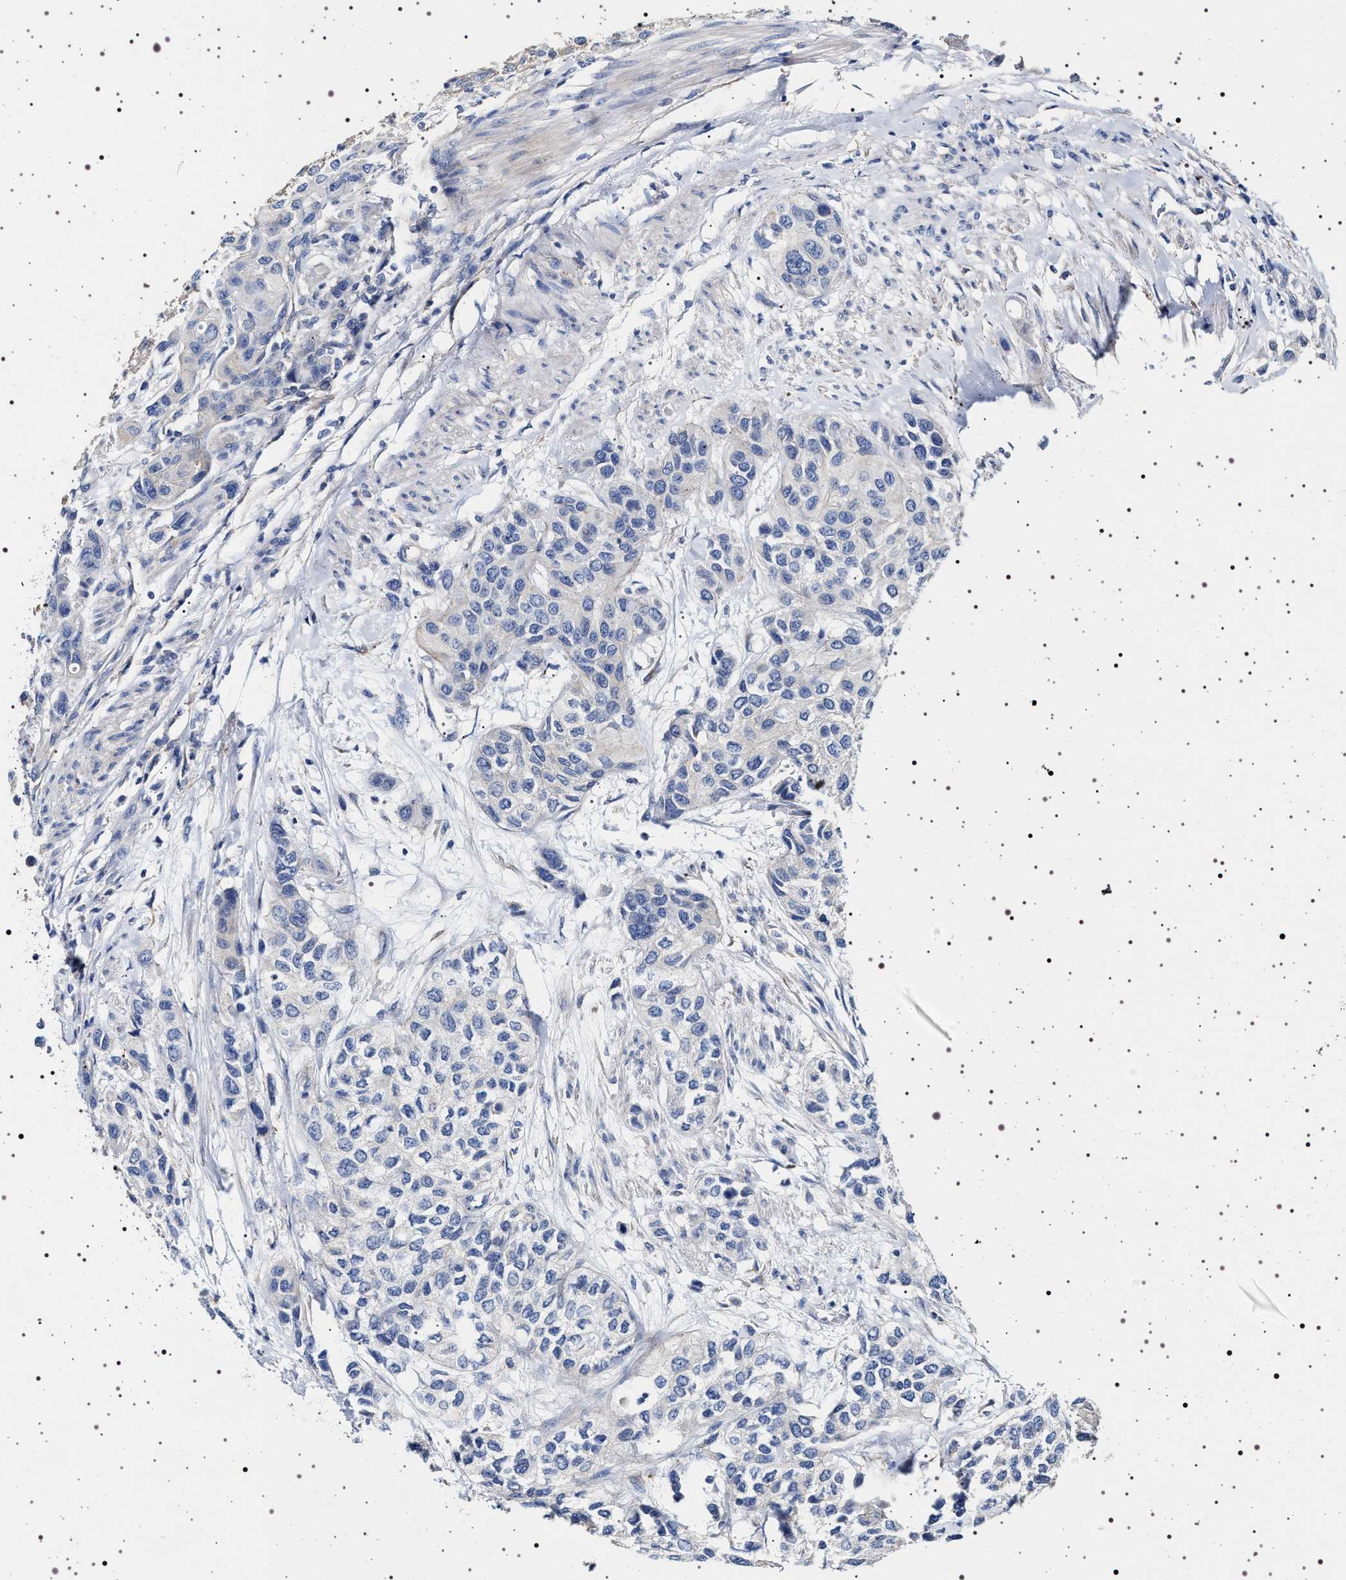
{"staining": {"intensity": "negative", "quantity": "none", "location": "none"}, "tissue": "urothelial cancer", "cell_type": "Tumor cells", "image_type": "cancer", "snomed": [{"axis": "morphology", "description": "Urothelial carcinoma, High grade"}, {"axis": "topography", "description": "Urinary bladder"}], "caption": "There is no significant staining in tumor cells of urothelial cancer.", "gene": "NAALADL2", "patient": {"sex": "female", "age": 56}}